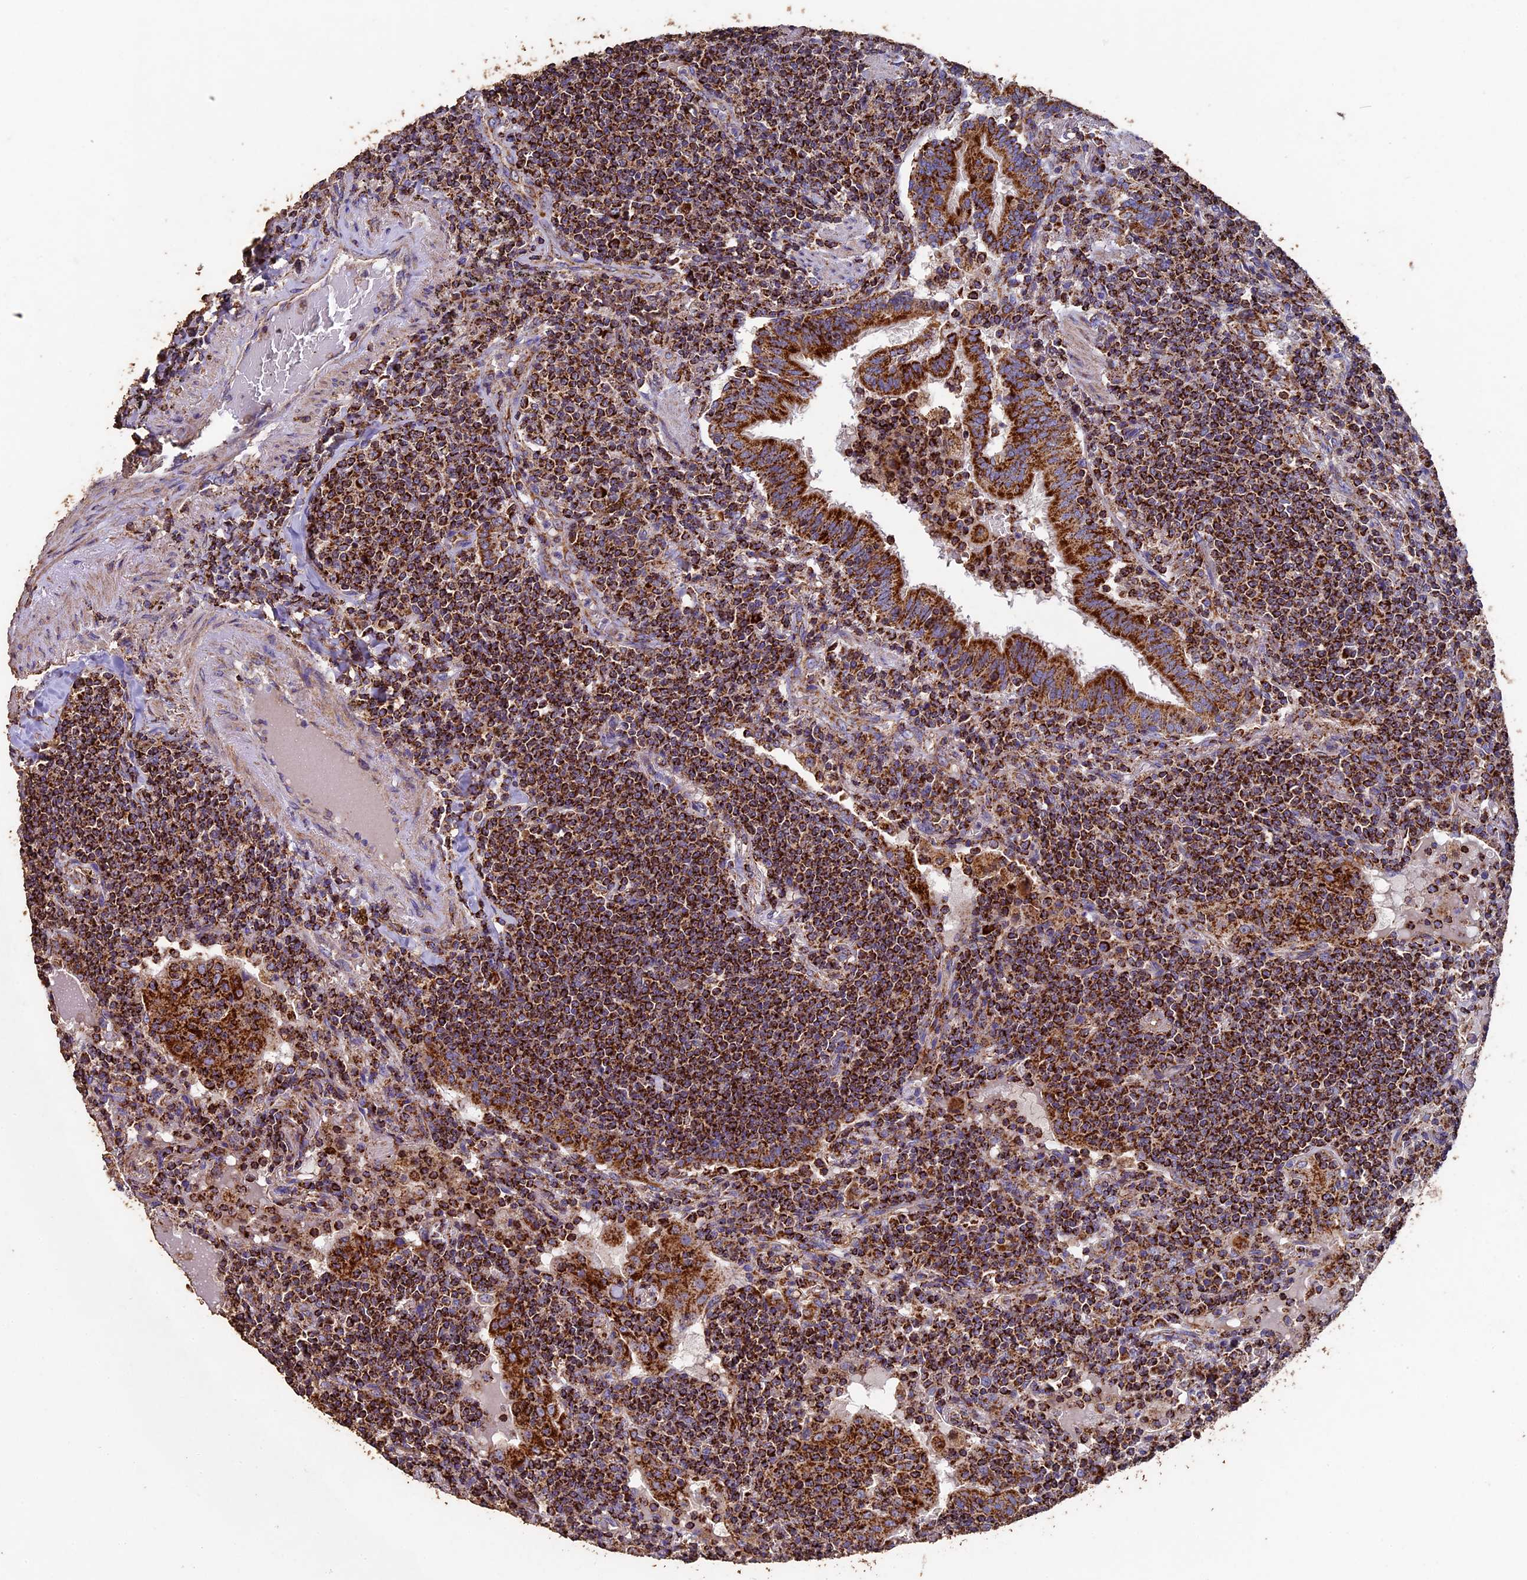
{"staining": {"intensity": "strong", "quantity": ">75%", "location": "cytoplasmic/membranous"}, "tissue": "lymphoma", "cell_type": "Tumor cells", "image_type": "cancer", "snomed": [{"axis": "morphology", "description": "Malignant lymphoma, non-Hodgkin's type, Low grade"}, {"axis": "topography", "description": "Lung"}], "caption": "Low-grade malignant lymphoma, non-Hodgkin's type stained with immunohistochemistry shows strong cytoplasmic/membranous expression in approximately >75% of tumor cells.", "gene": "ADAT1", "patient": {"sex": "female", "age": 71}}